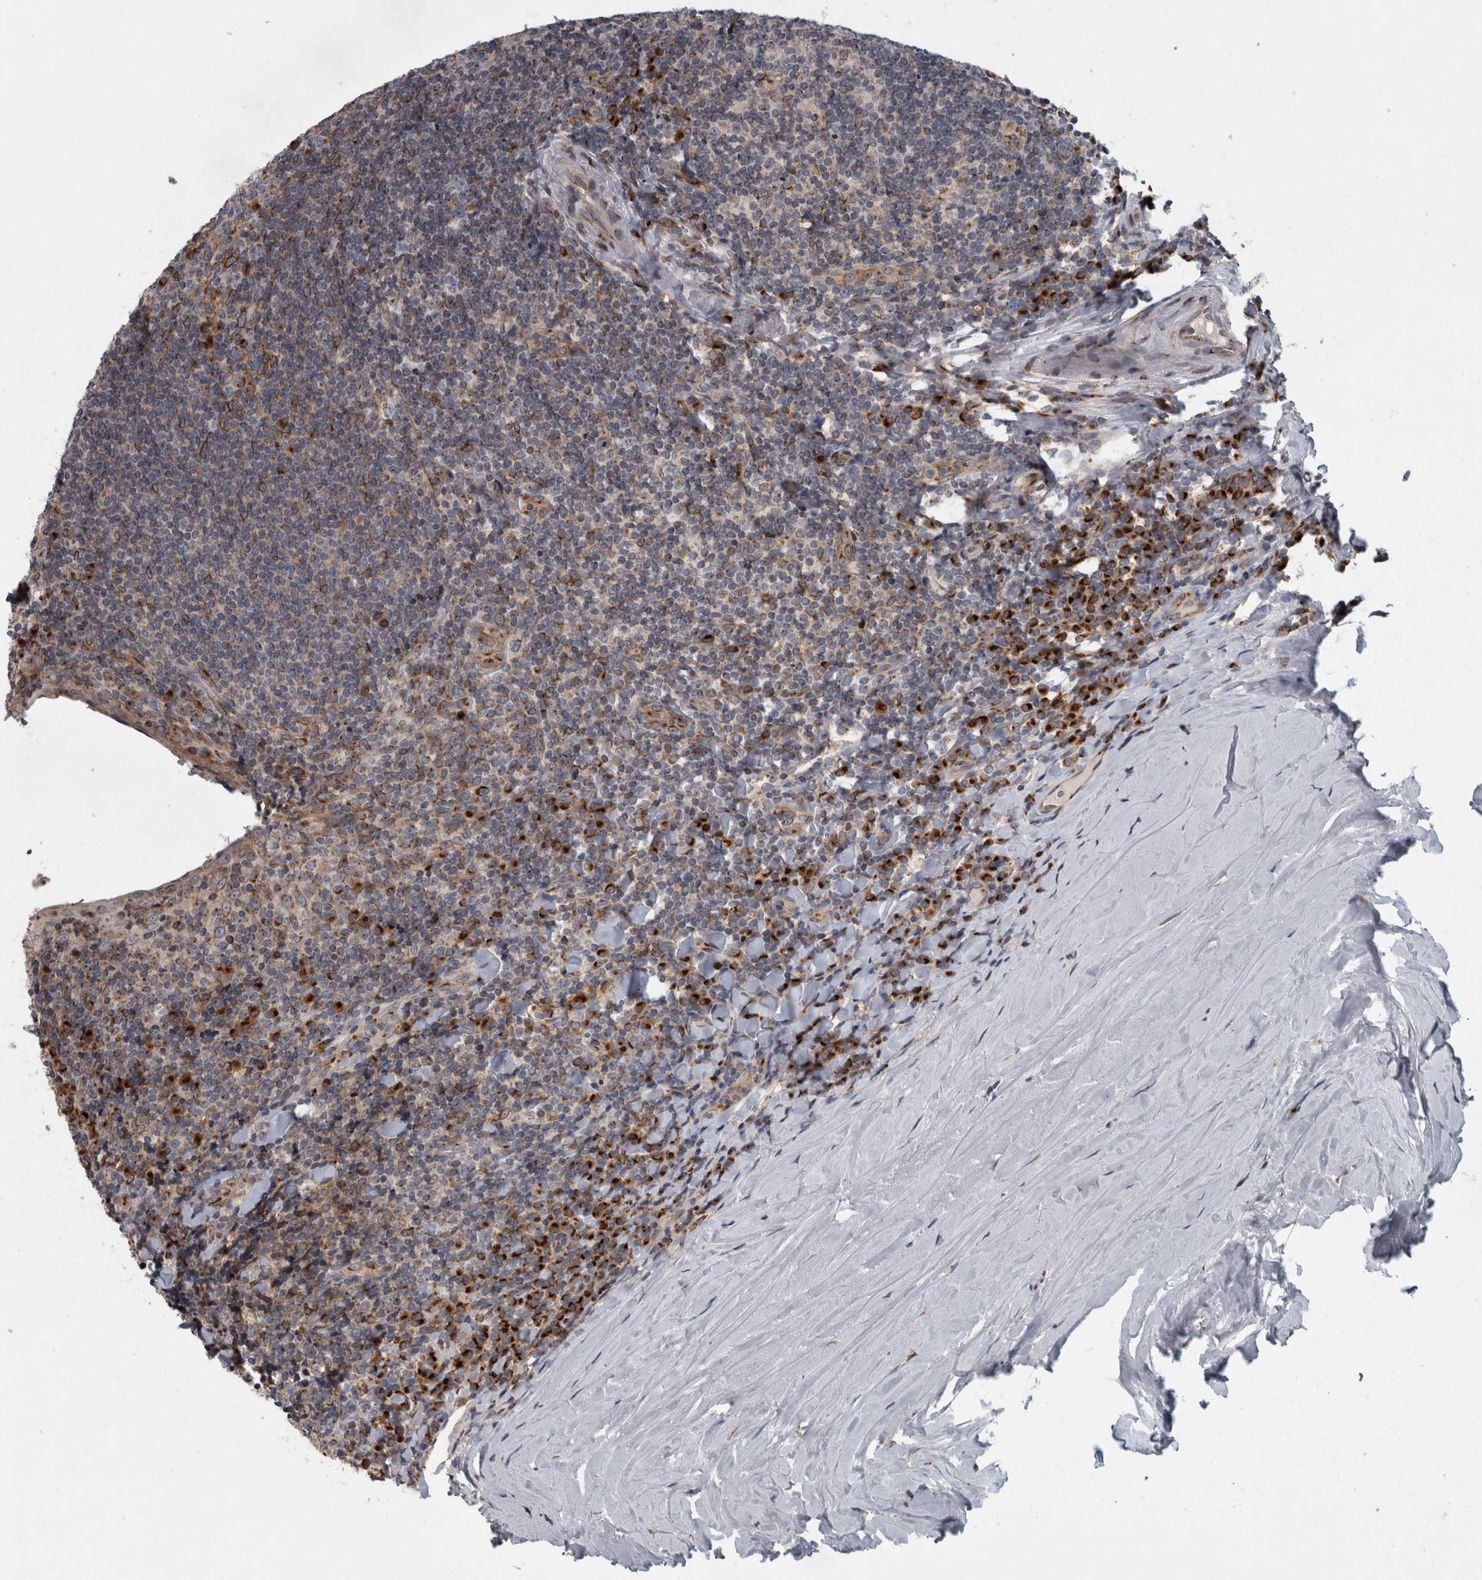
{"staining": {"intensity": "moderate", "quantity": "25%-75%", "location": "cytoplasmic/membranous"}, "tissue": "tonsil", "cell_type": "Germinal center cells", "image_type": "normal", "snomed": [{"axis": "morphology", "description": "Normal tissue, NOS"}, {"axis": "topography", "description": "Tonsil"}], "caption": "Immunohistochemistry (IHC) image of unremarkable human tonsil stained for a protein (brown), which exhibits medium levels of moderate cytoplasmic/membranous staining in approximately 25%-75% of germinal center cells.", "gene": "LMAN2L", "patient": {"sex": "male", "age": 37}}